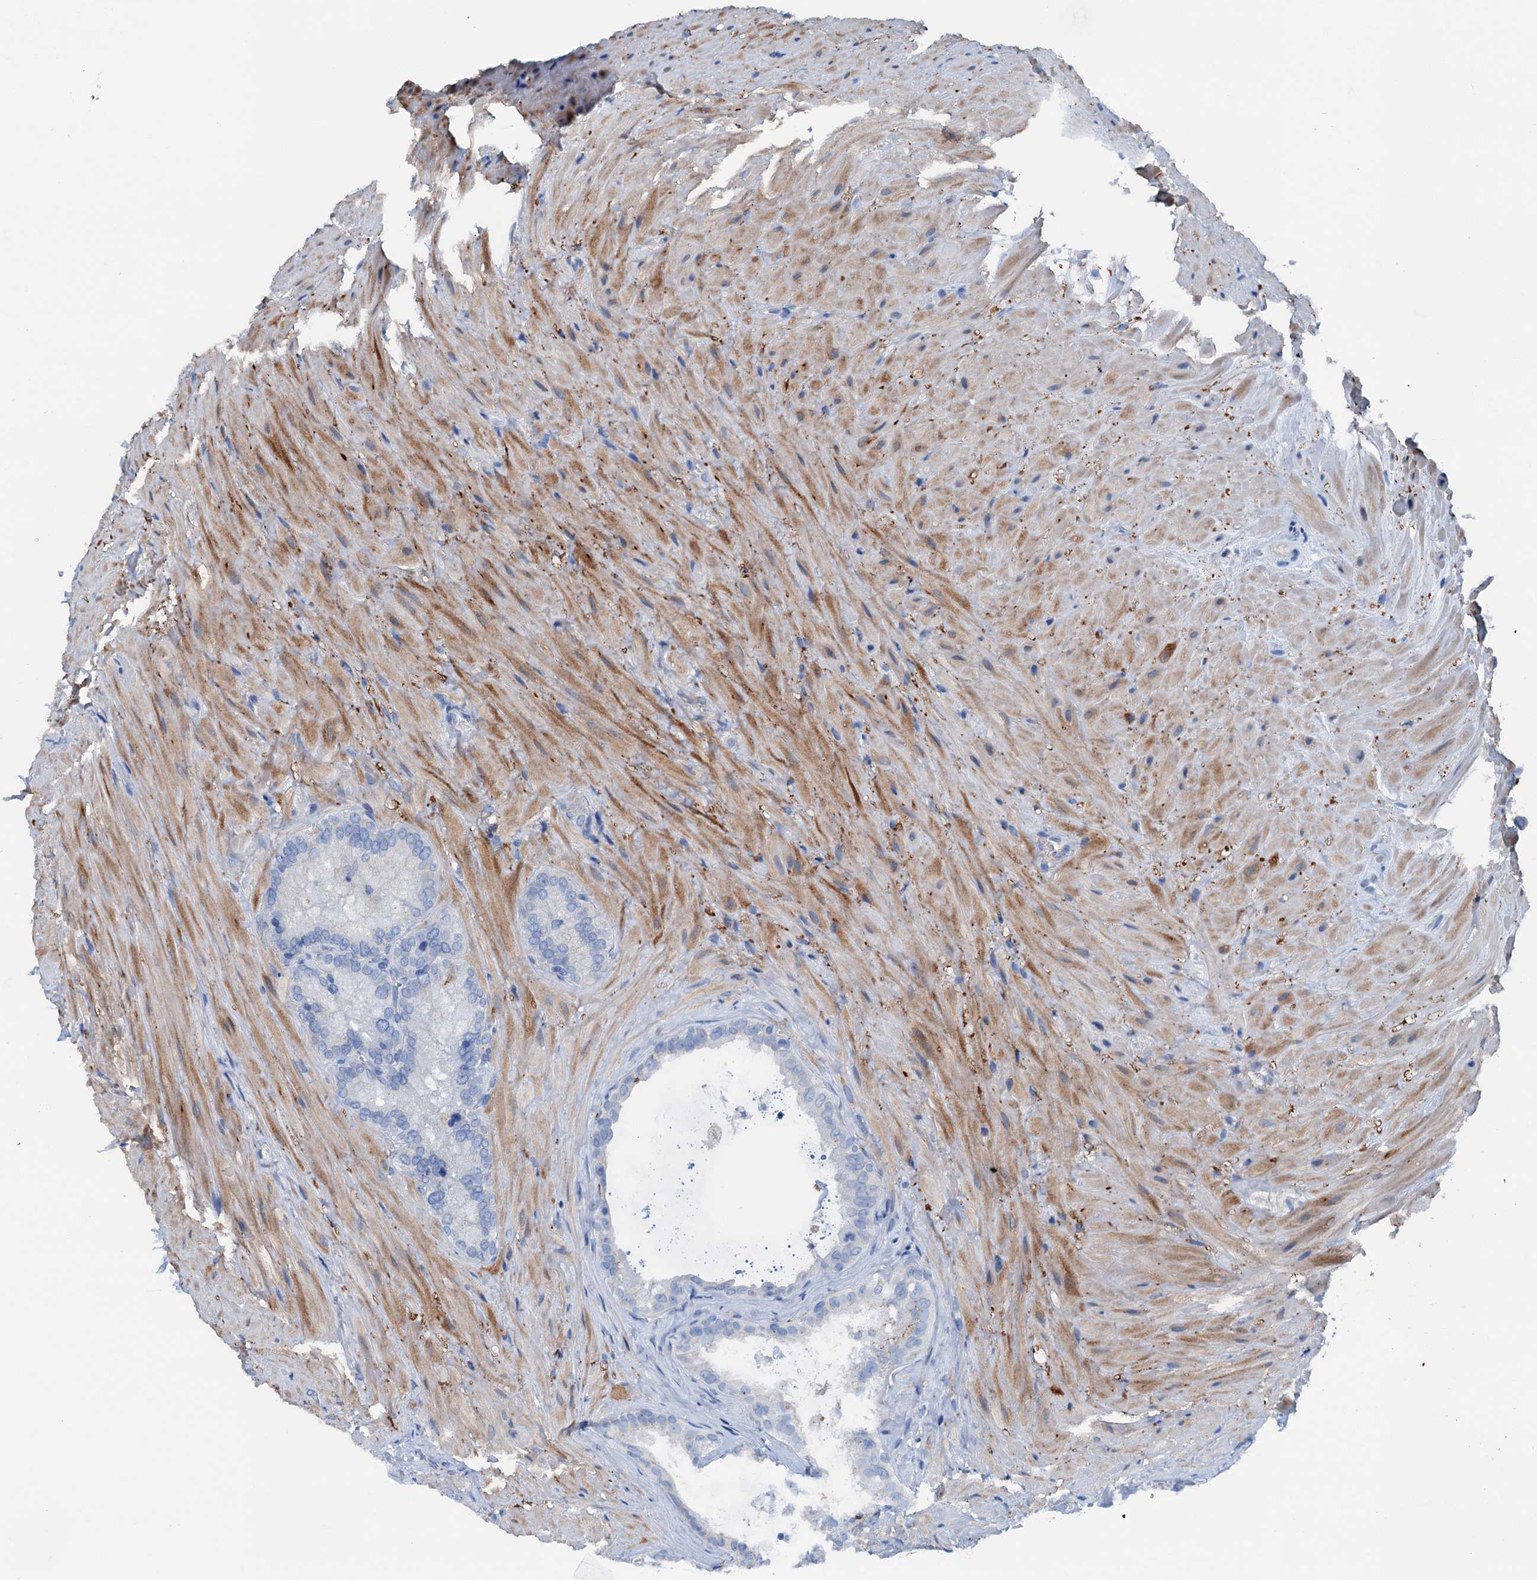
{"staining": {"intensity": "moderate", "quantity": "<25%", "location": "cytoplasmic/membranous"}, "tissue": "seminal vesicle", "cell_type": "Glandular cells", "image_type": "normal", "snomed": [{"axis": "morphology", "description": "Normal tissue, NOS"}, {"axis": "topography", "description": "Seminal veicle"}], "caption": "Immunohistochemistry of unremarkable human seminal vesicle shows low levels of moderate cytoplasmic/membranous positivity in approximately <25% of glandular cells.", "gene": "C1QTNF4", "patient": {"sex": "male", "age": 62}}